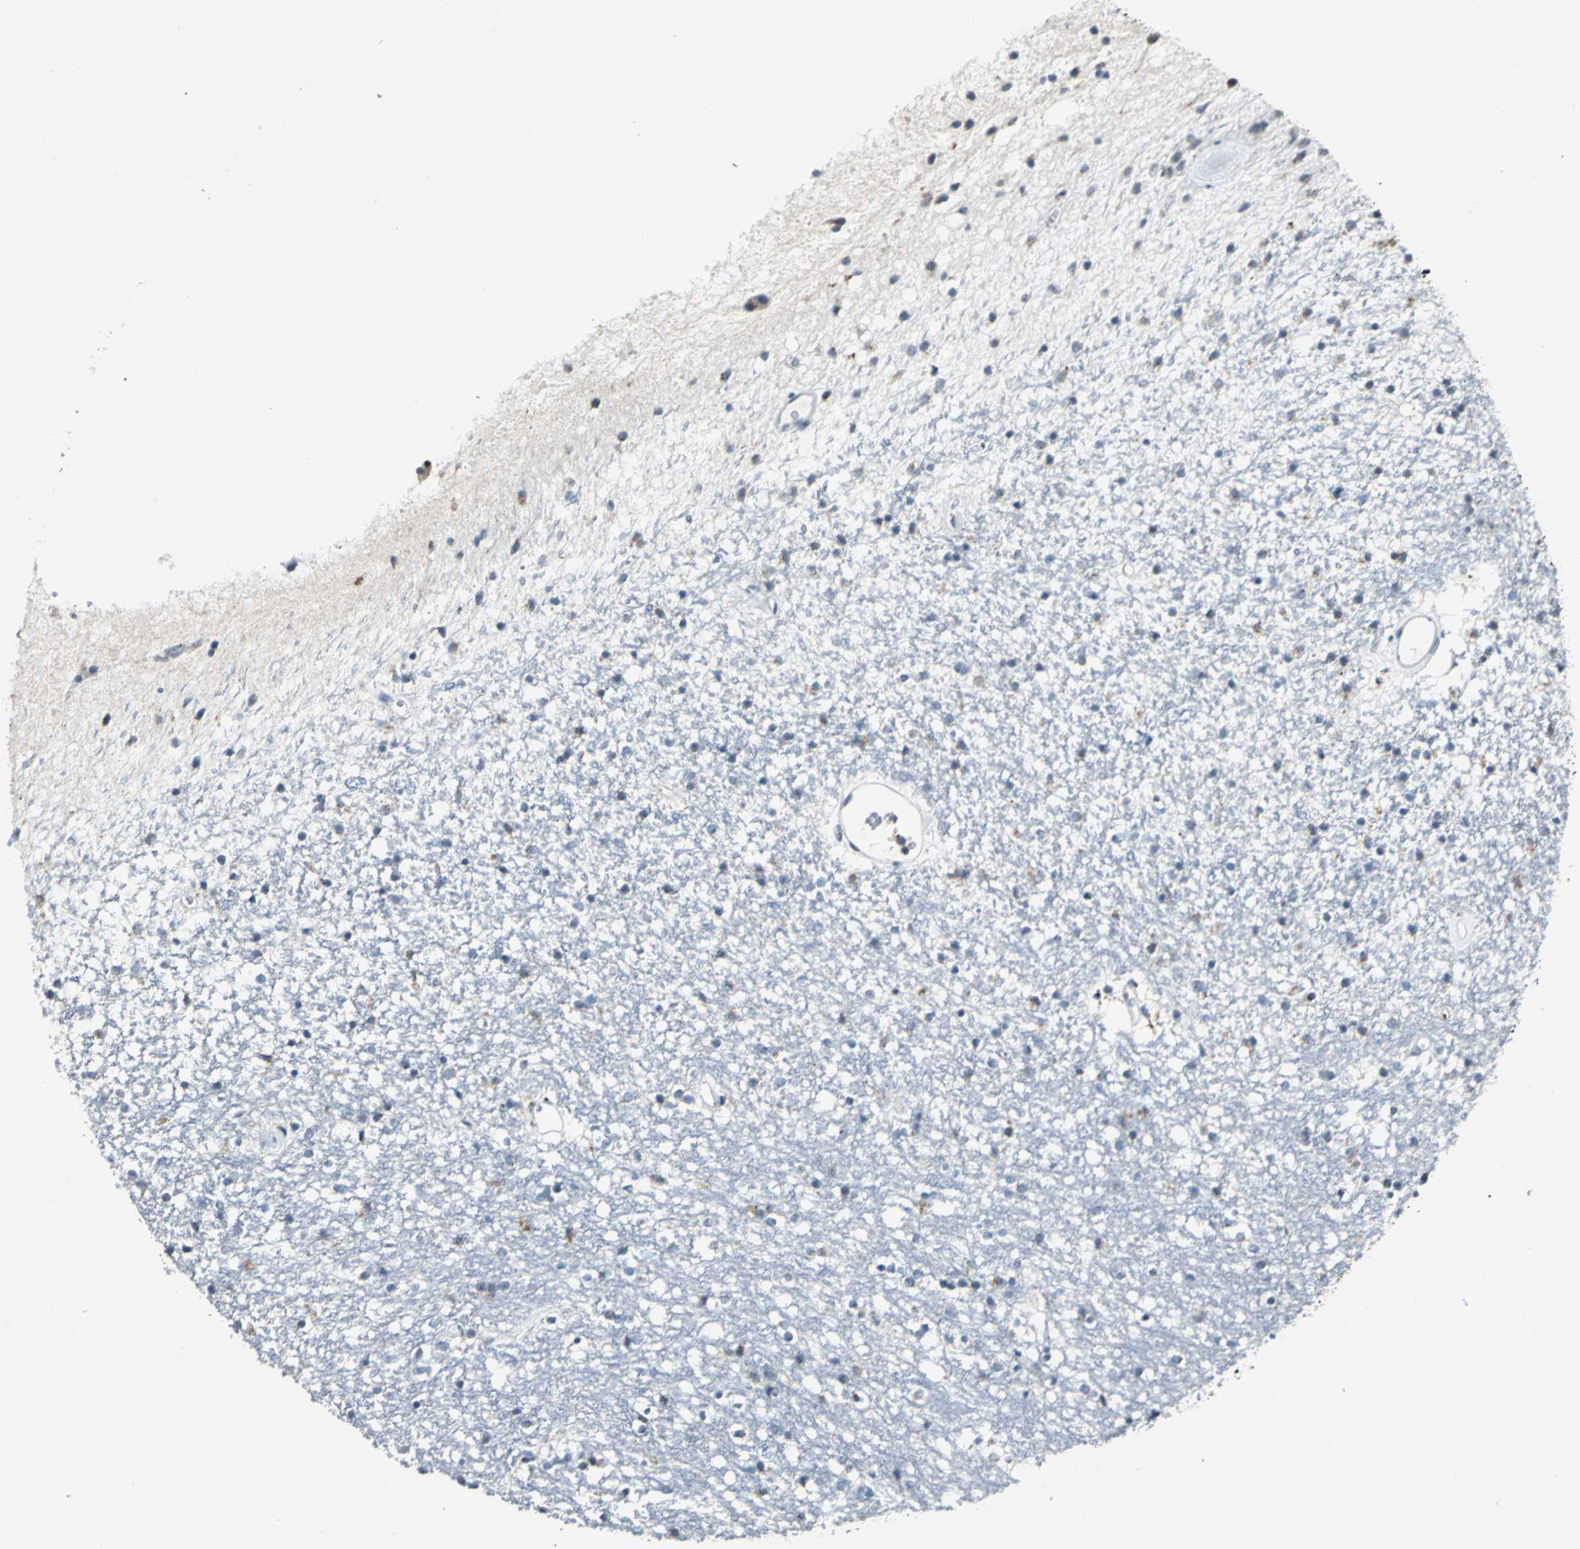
{"staining": {"intensity": "moderate", "quantity": "25%-75%", "location": "cytoplasmic/membranous"}, "tissue": "caudate", "cell_type": "Glial cells", "image_type": "normal", "snomed": [{"axis": "morphology", "description": "Normal tissue, NOS"}, {"axis": "topography", "description": "Lateral ventricle wall"}], "caption": "Unremarkable caudate reveals moderate cytoplasmic/membranous staining in approximately 25%-75% of glial cells, visualized by immunohistochemistry.", "gene": "TMEM115", "patient": {"sex": "female", "age": 54}}